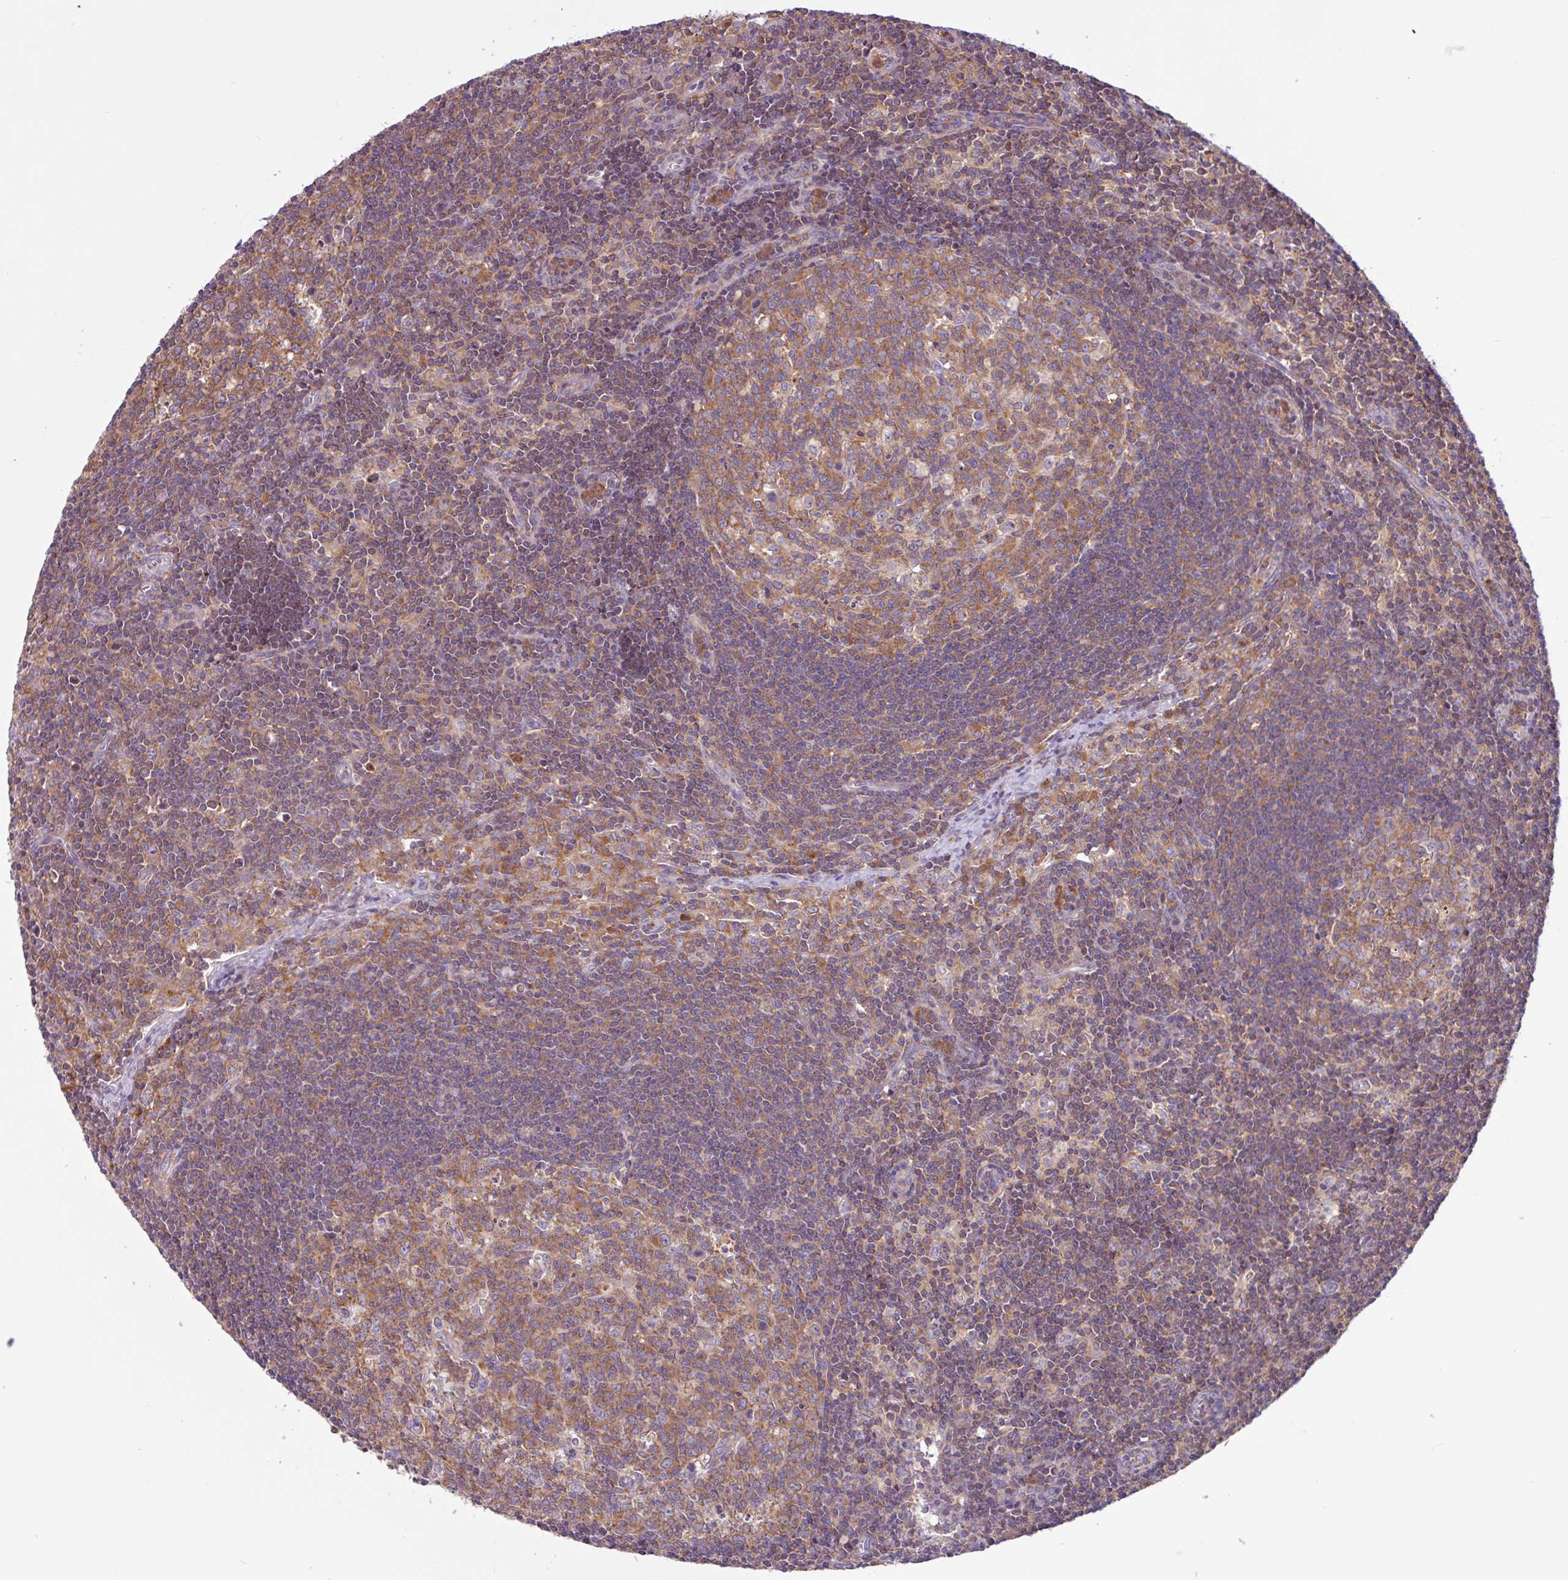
{"staining": {"intensity": "moderate", "quantity": ">75%", "location": "cytoplasmic/membranous"}, "tissue": "lymph node", "cell_type": "Germinal center cells", "image_type": "normal", "snomed": [{"axis": "morphology", "description": "Normal tissue, NOS"}, {"axis": "topography", "description": "Lymph node"}], "caption": "Brown immunohistochemical staining in unremarkable human lymph node demonstrates moderate cytoplasmic/membranous staining in about >75% of germinal center cells.", "gene": "ACTR3B", "patient": {"sex": "female", "age": 29}}